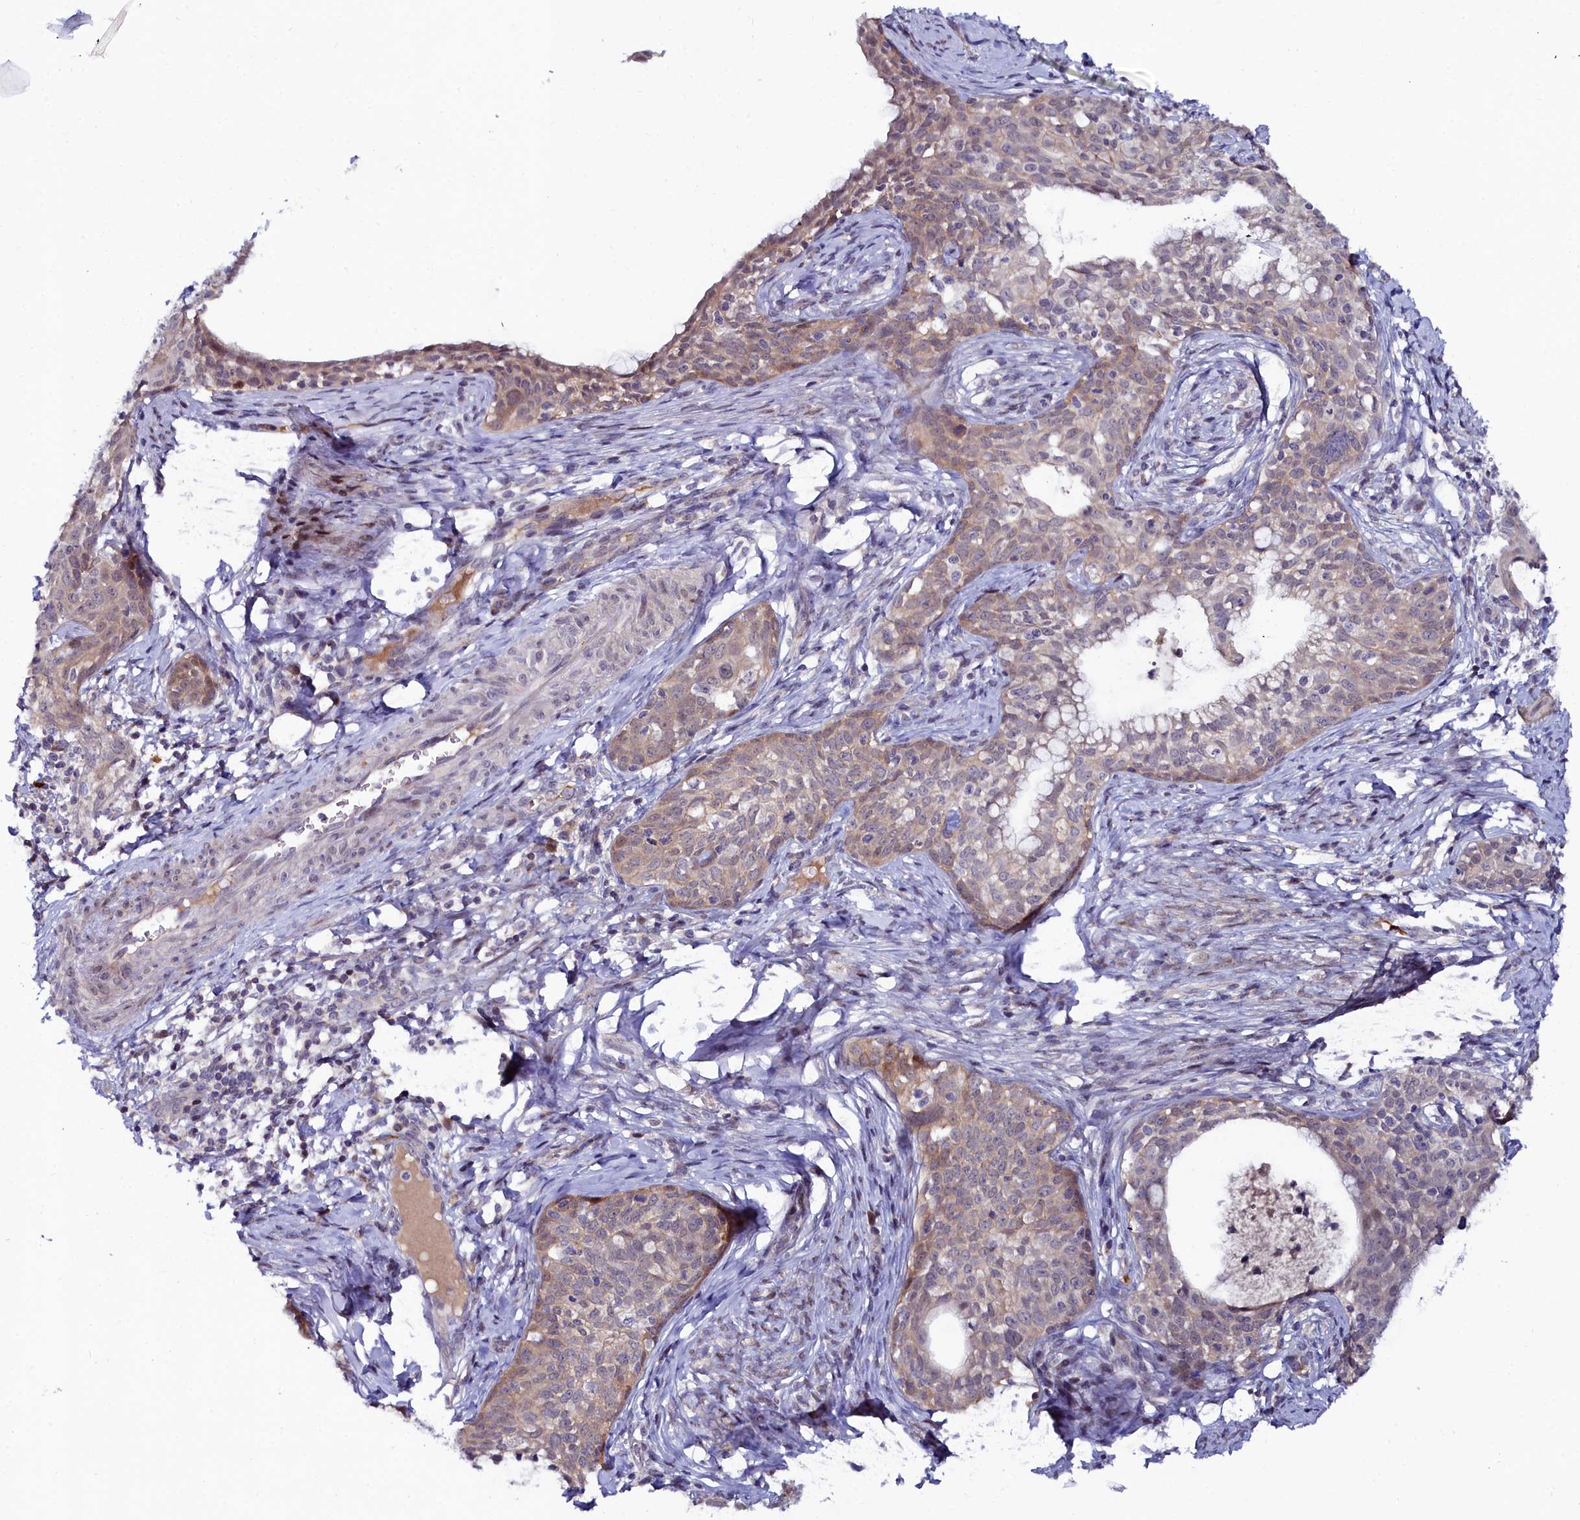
{"staining": {"intensity": "weak", "quantity": "25%-75%", "location": "cytoplasmic/membranous,nuclear"}, "tissue": "cervical cancer", "cell_type": "Tumor cells", "image_type": "cancer", "snomed": [{"axis": "morphology", "description": "Squamous cell carcinoma, NOS"}, {"axis": "topography", "description": "Cervix"}], "caption": "Immunohistochemistry histopathology image of human cervical cancer (squamous cell carcinoma) stained for a protein (brown), which shows low levels of weak cytoplasmic/membranous and nuclear expression in about 25%-75% of tumor cells.", "gene": "KCTD18", "patient": {"sex": "female", "age": 52}}